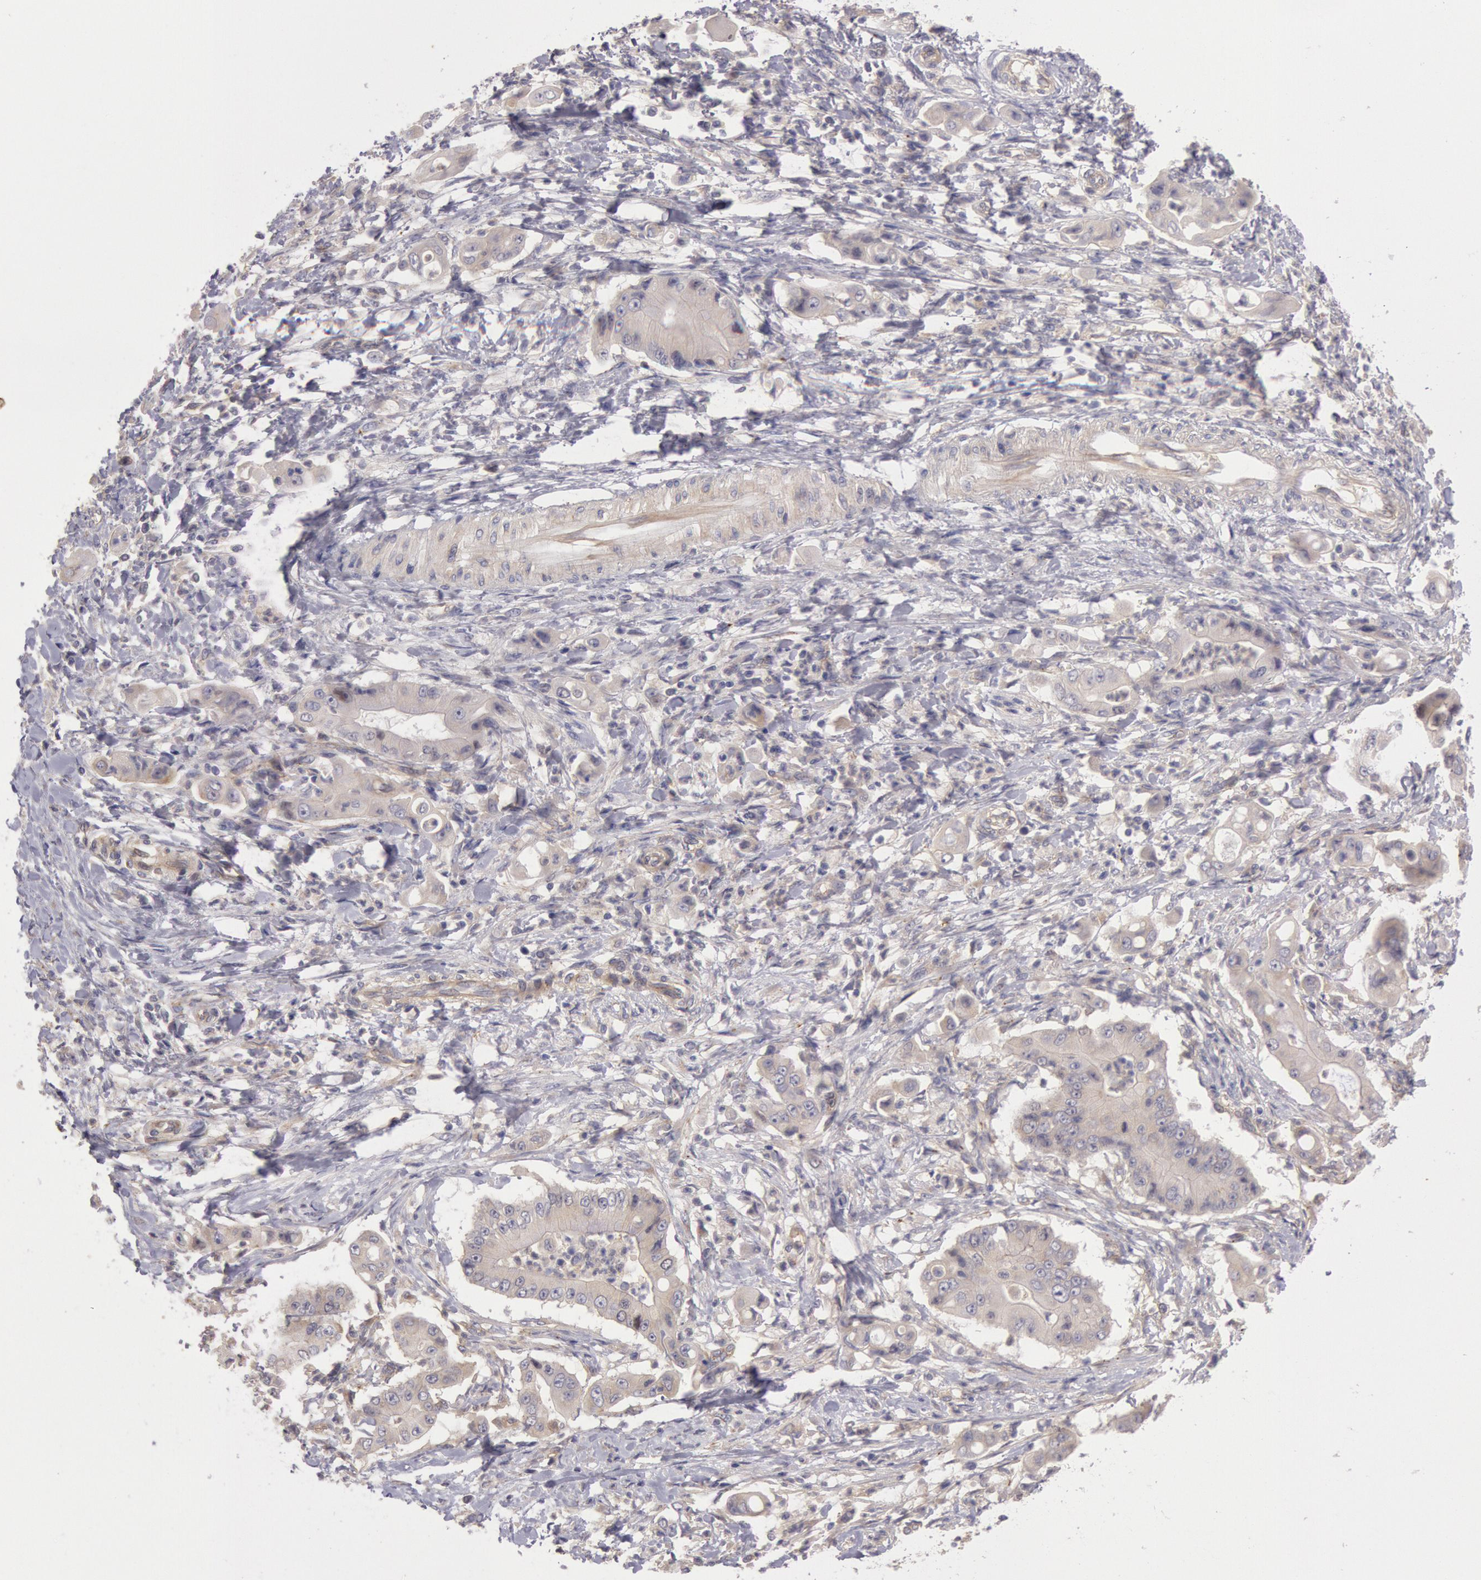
{"staining": {"intensity": "negative", "quantity": "none", "location": "none"}, "tissue": "pancreatic cancer", "cell_type": "Tumor cells", "image_type": "cancer", "snomed": [{"axis": "morphology", "description": "Adenocarcinoma, NOS"}, {"axis": "topography", "description": "Pancreas"}], "caption": "A high-resolution photomicrograph shows immunohistochemistry (IHC) staining of adenocarcinoma (pancreatic), which reveals no significant expression in tumor cells.", "gene": "AMOTL1", "patient": {"sex": "male", "age": 62}}